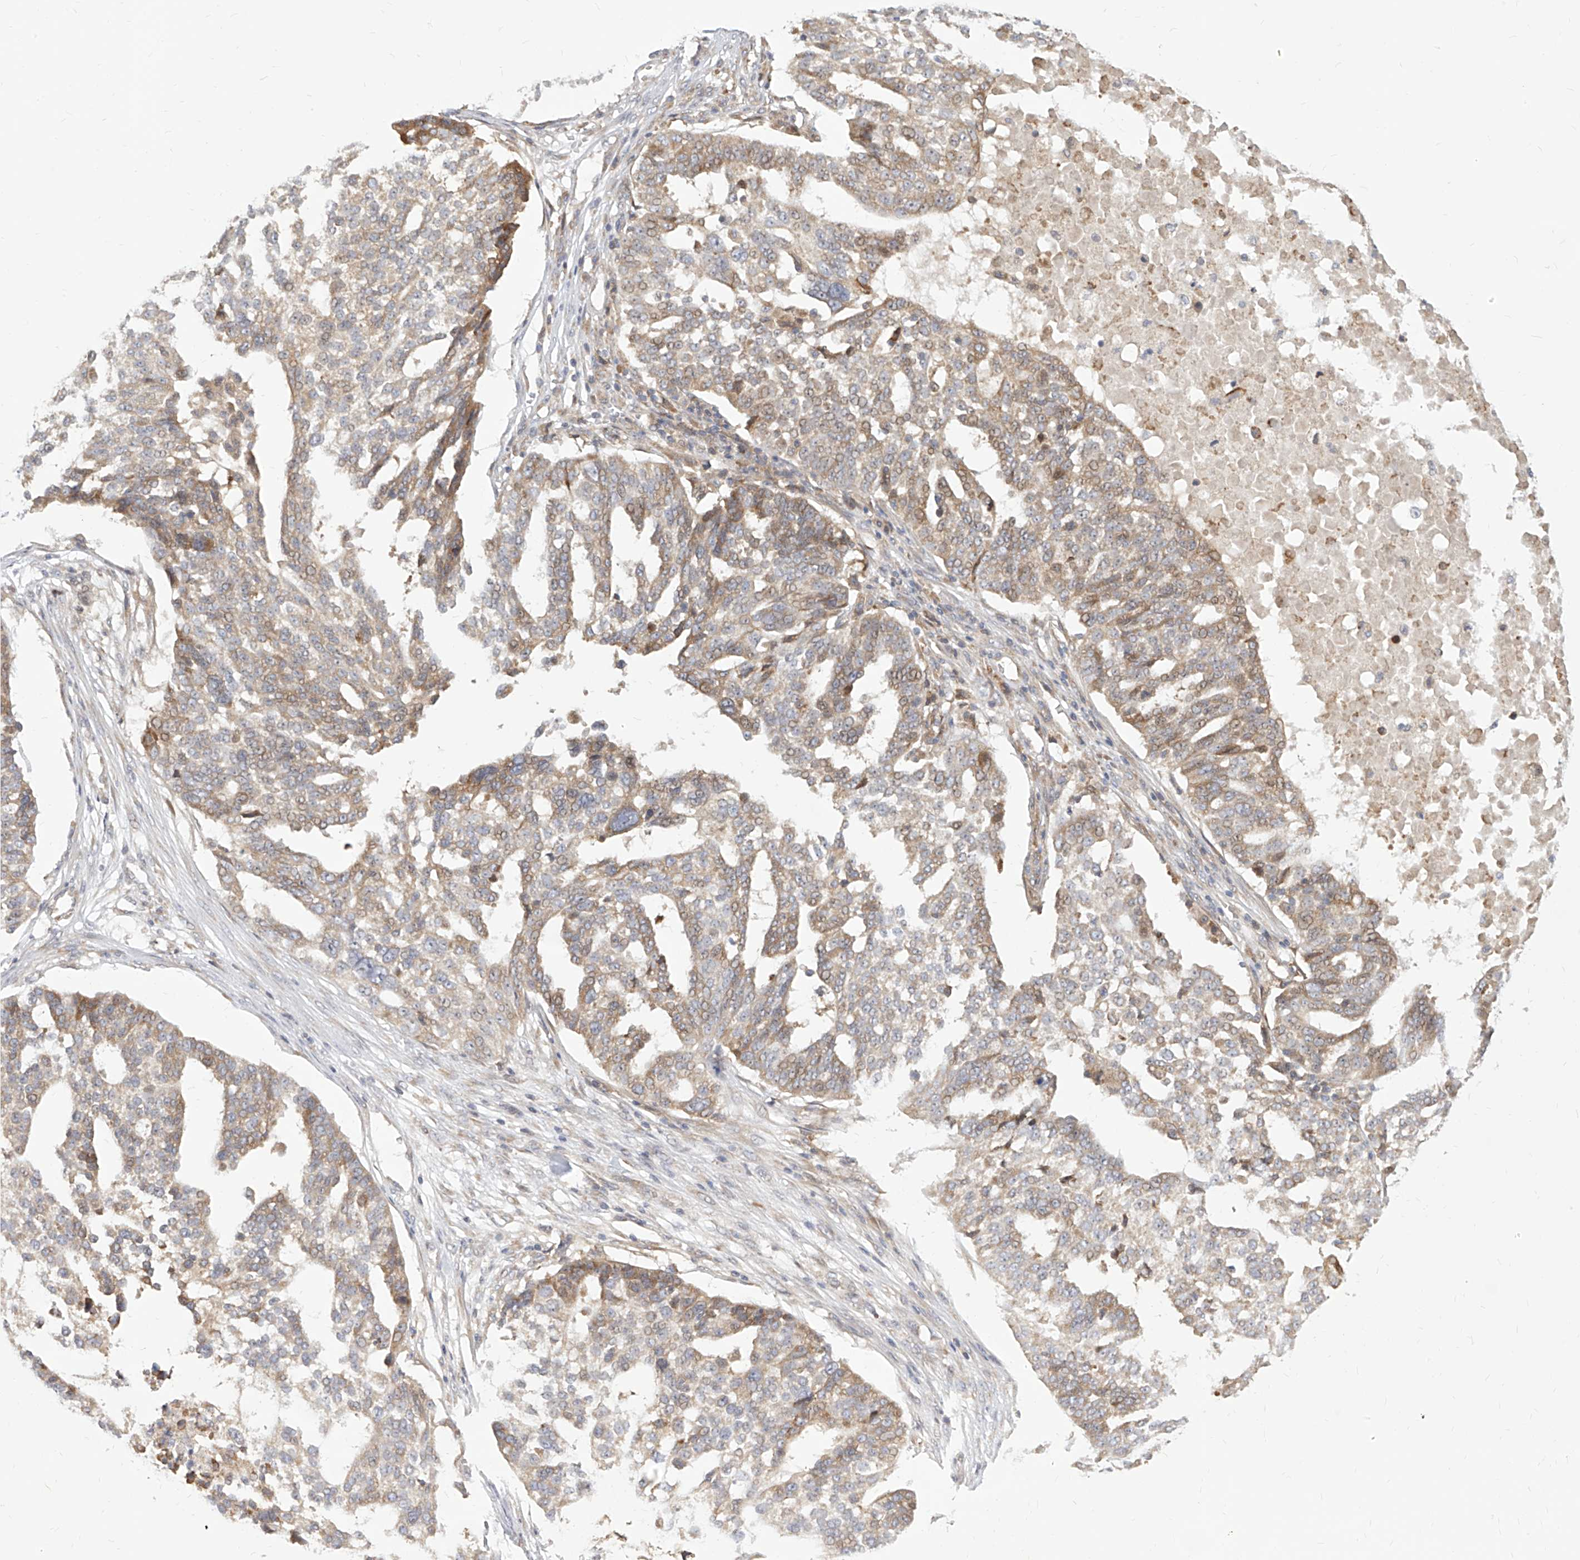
{"staining": {"intensity": "moderate", "quantity": "25%-75%", "location": "cytoplasmic/membranous"}, "tissue": "ovarian cancer", "cell_type": "Tumor cells", "image_type": "cancer", "snomed": [{"axis": "morphology", "description": "Cystadenocarcinoma, serous, NOS"}, {"axis": "topography", "description": "Ovary"}], "caption": "Ovarian serous cystadenocarcinoma was stained to show a protein in brown. There is medium levels of moderate cytoplasmic/membranous positivity in approximately 25%-75% of tumor cells.", "gene": "FAM83B", "patient": {"sex": "female", "age": 59}}